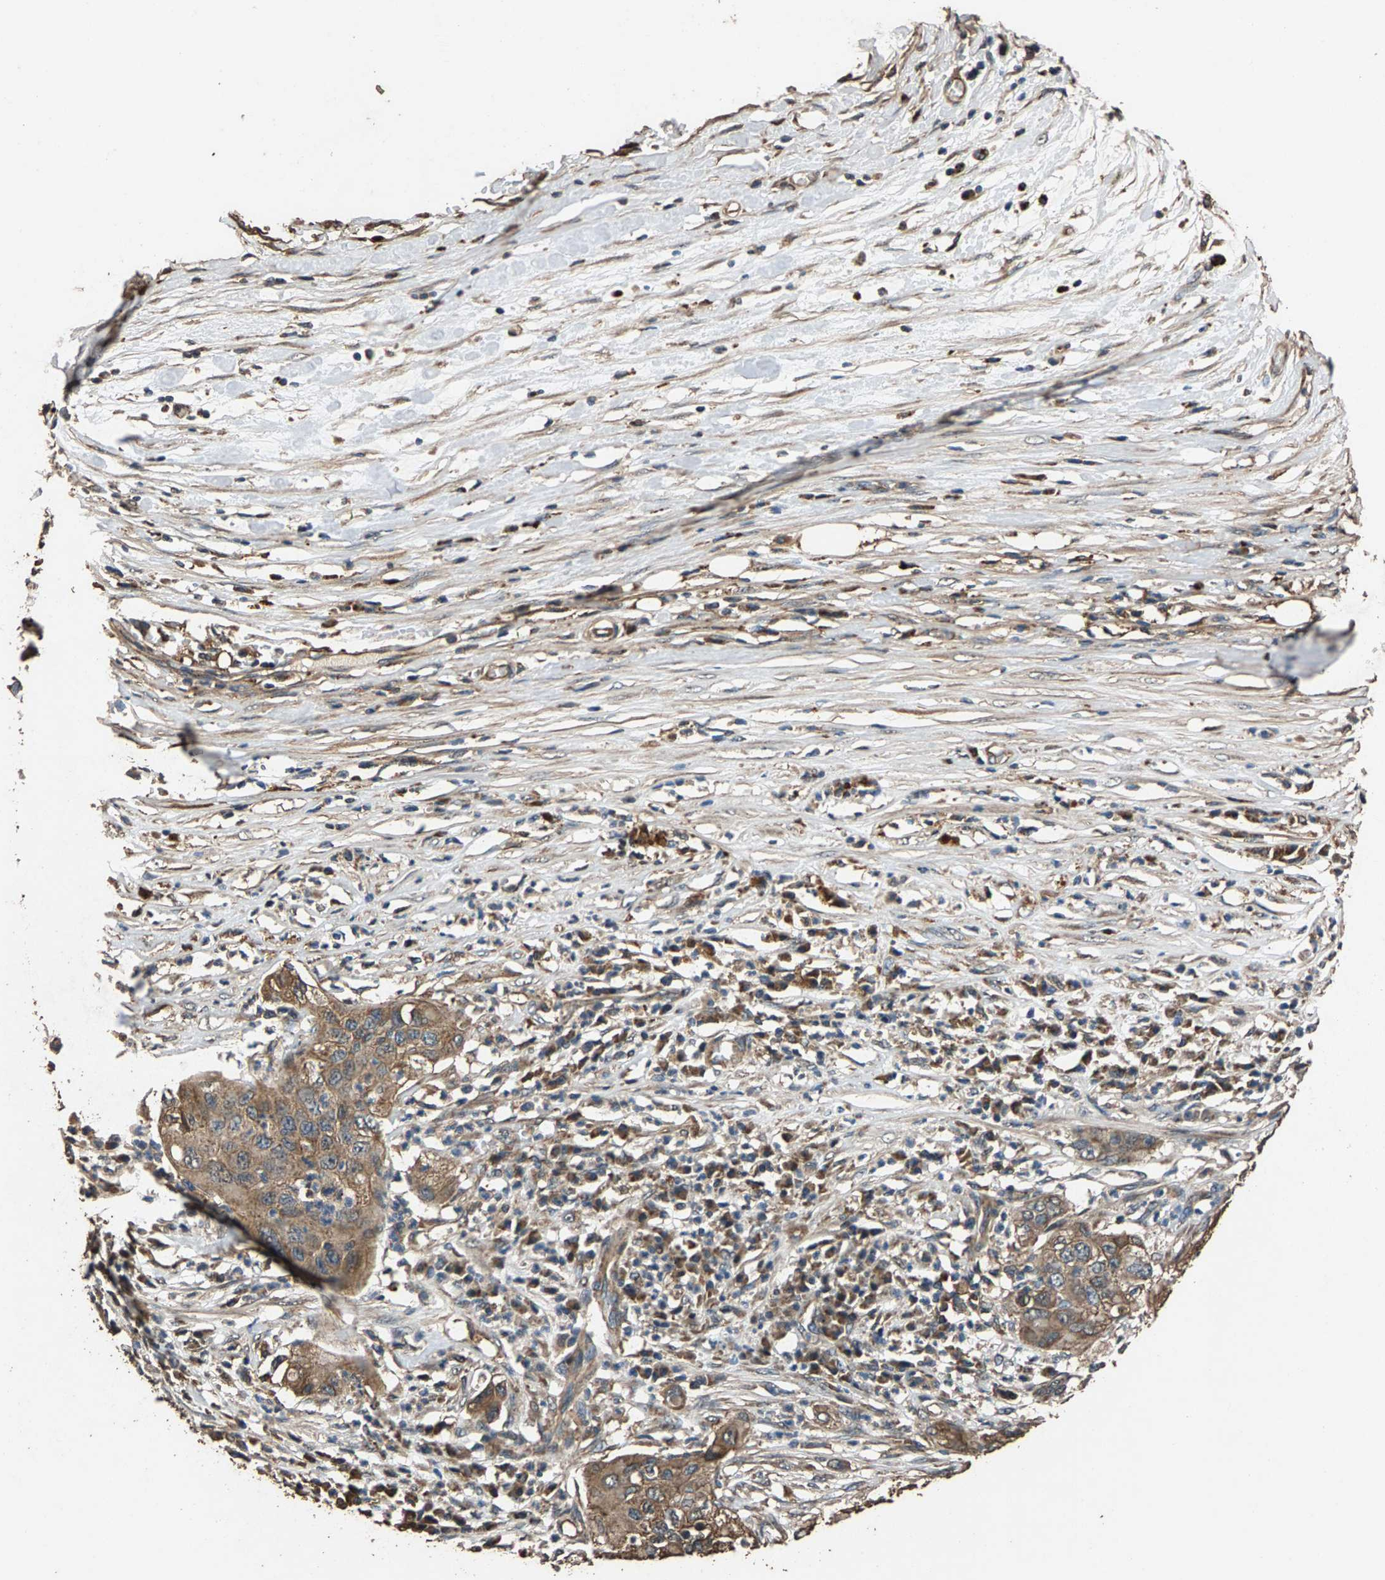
{"staining": {"intensity": "moderate", "quantity": ">75%", "location": "cytoplasmic/membranous"}, "tissue": "pancreatic cancer", "cell_type": "Tumor cells", "image_type": "cancer", "snomed": [{"axis": "morphology", "description": "Adenocarcinoma, NOS"}, {"axis": "topography", "description": "Pancreas"}], "caption": "This is a micrograph of immunohistochemistry (IHC) staining of pancreatic adenocarcinoma, which shows moderate expression in the cytoplasmic/membranous of tumor cells.", "gene": "MRPL27", "patient": {"sex": "female", "age": 78}}